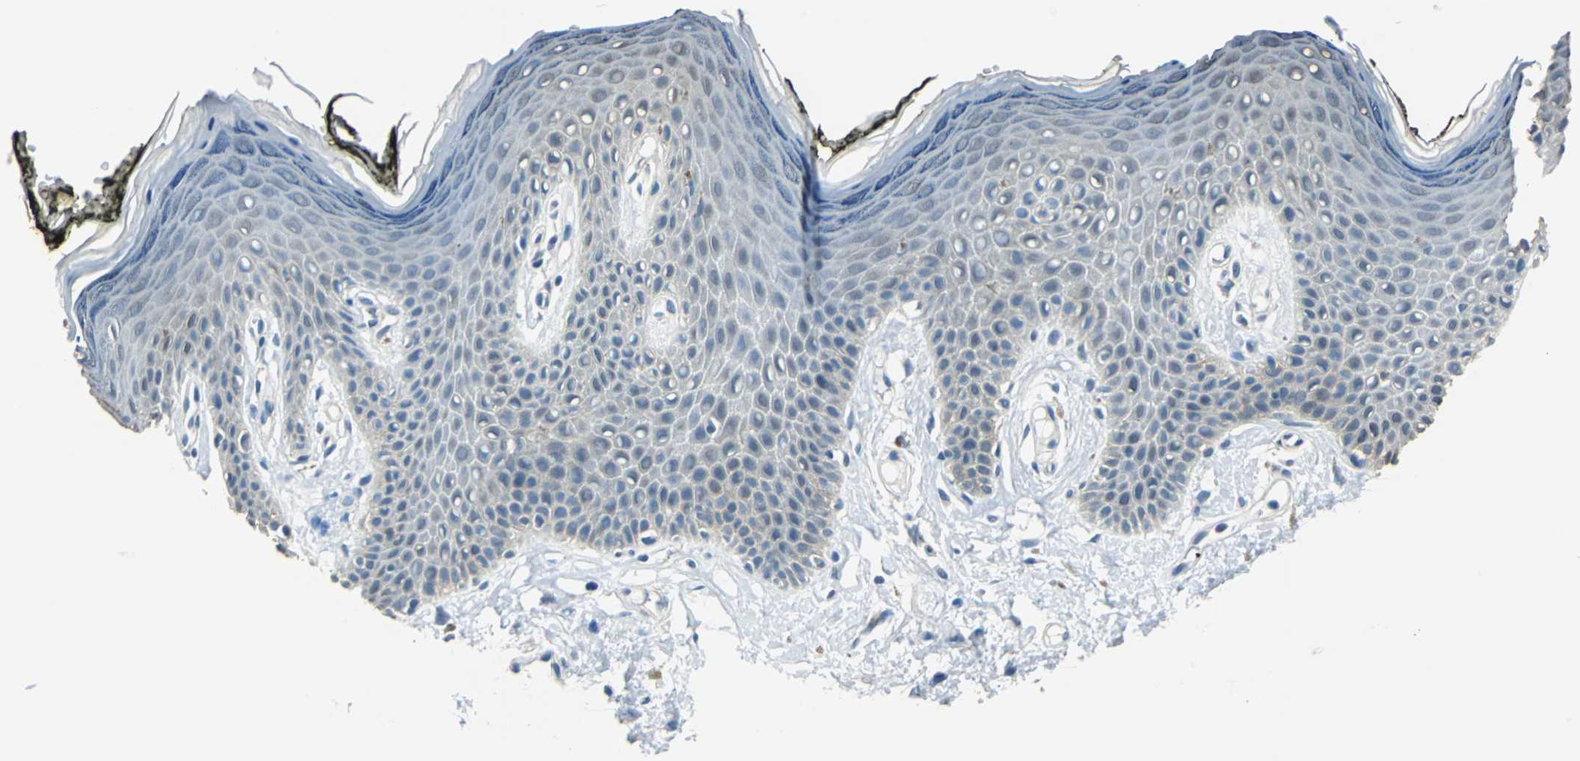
{"staining": {"intensity": "weak", "quantity": ">75%", "location": "cytoplasmic/membranous"}, "tissue": "skin", "cell_type": "Epidermal cells", "image_type": "normal", "snomed": [{"axis": "morphology", "description": "Normal tissue, NOS"}, {"axis": "morphology", "description": "Inflammation, NOS"}, {"axis": "topography", "description": "Vulva"}], "caption": "IHC photomicrograph of benign skin: skin stained using immunohistochemistry exhibits low levels of weak protein expression localized specifically in the cytoplasmic/membranous of epidermal cells, appearing as a cytoplasmic/membranous brown color.", "gene": "FKBP4", "patient": {"sex": "female", "age": 84}}